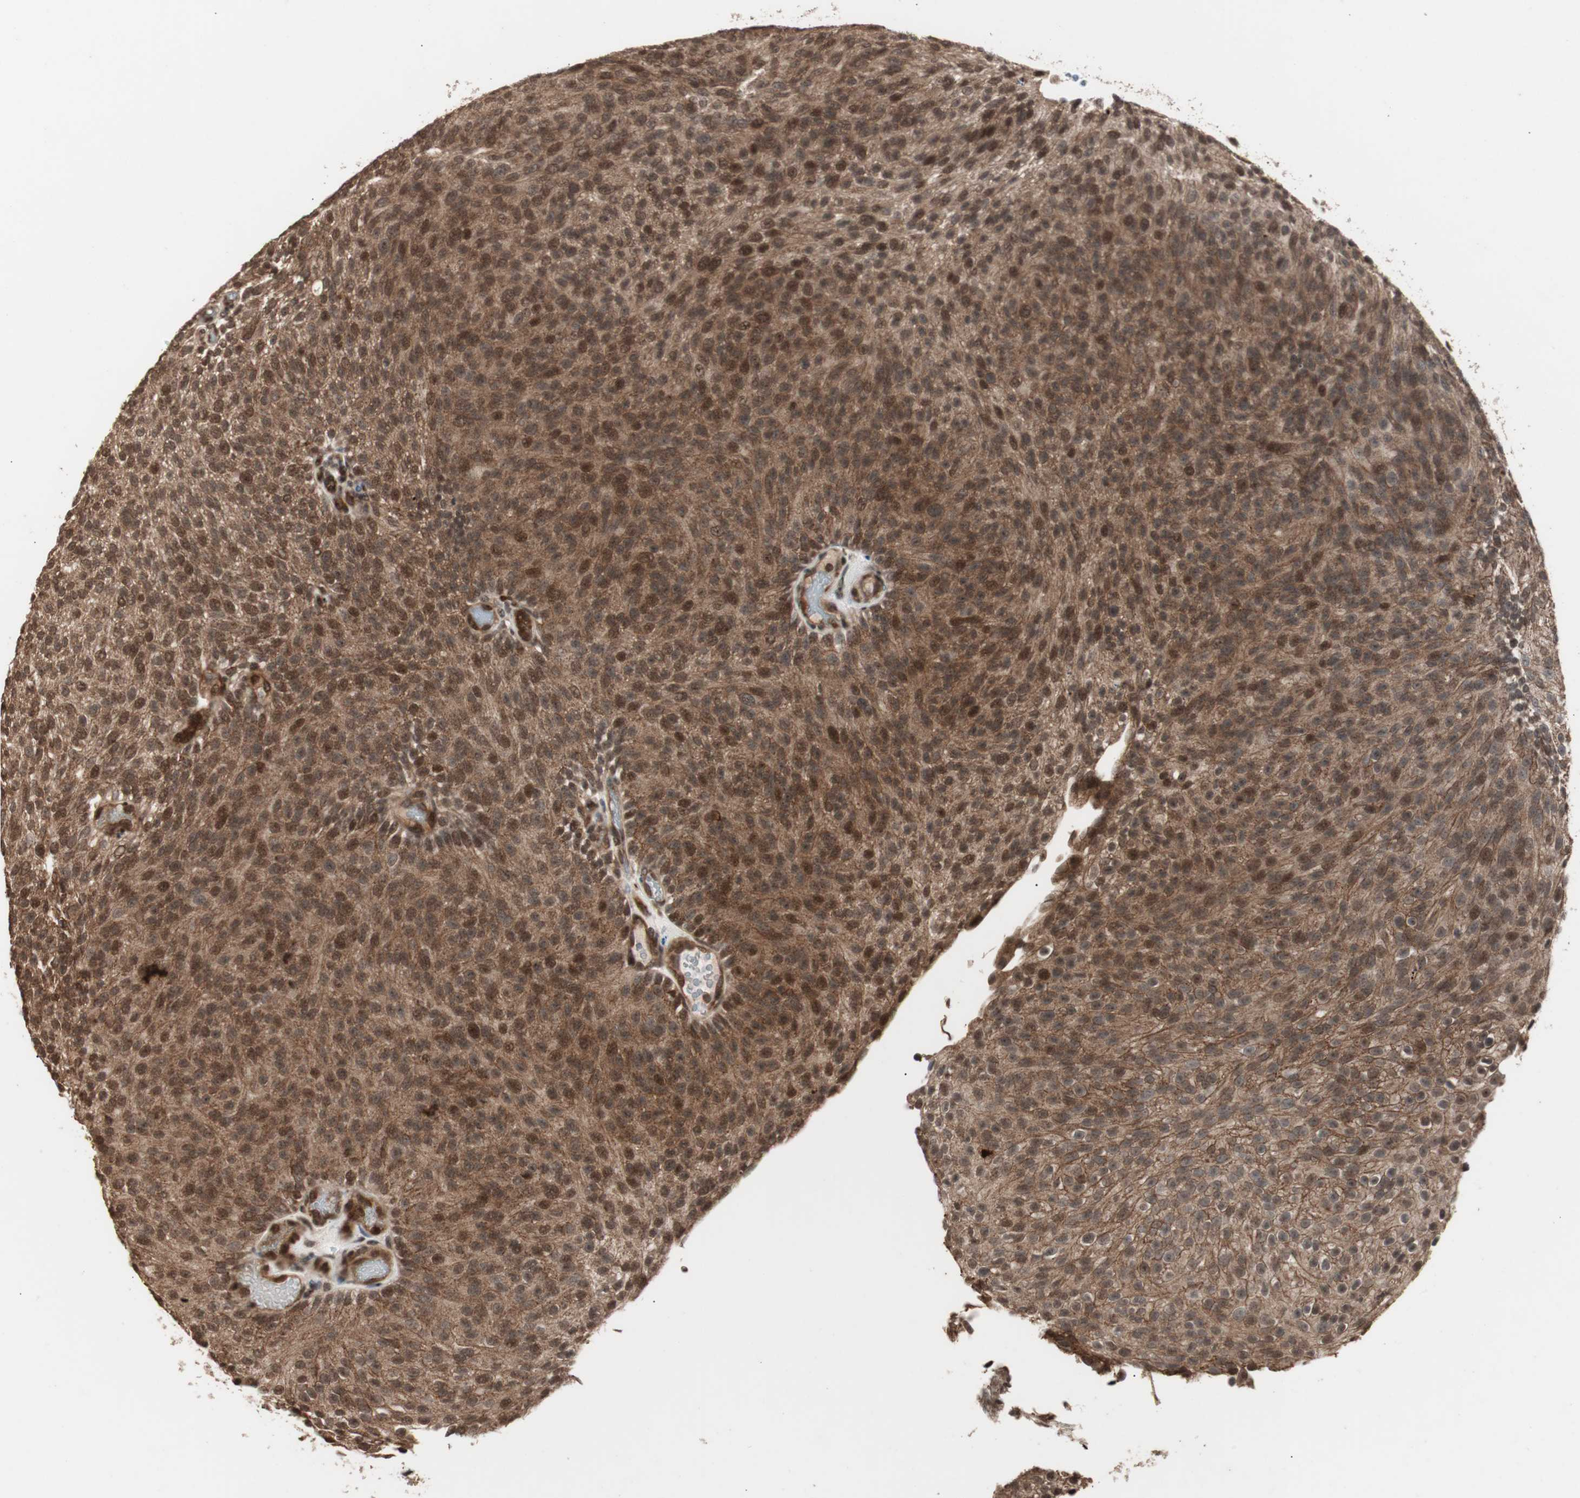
{"staining": {"intensity": "strong", "quantity": ">75%", "location": "cytoplasmic/membranous,nuclear"}, "tissue": "urothelial cancer", "cell_type": "Tumor cells", "image_type": "cancer", "snomed": [{"axis": "morphology", "description": "Urothelial carcinoma, Low grade"}, {"axis": "topography", "description": "Urinary bladder"}], "caption": "A histopathology image of human urothelial cancer stained for a protein shows strong cytoplasmic/membranous and nuclear brown staining in tumor cells. (IHC, brightfield microscopy, high magnification).", "gene": "ZFC3H1", "patient": {"sex": "male", "age": 78}}